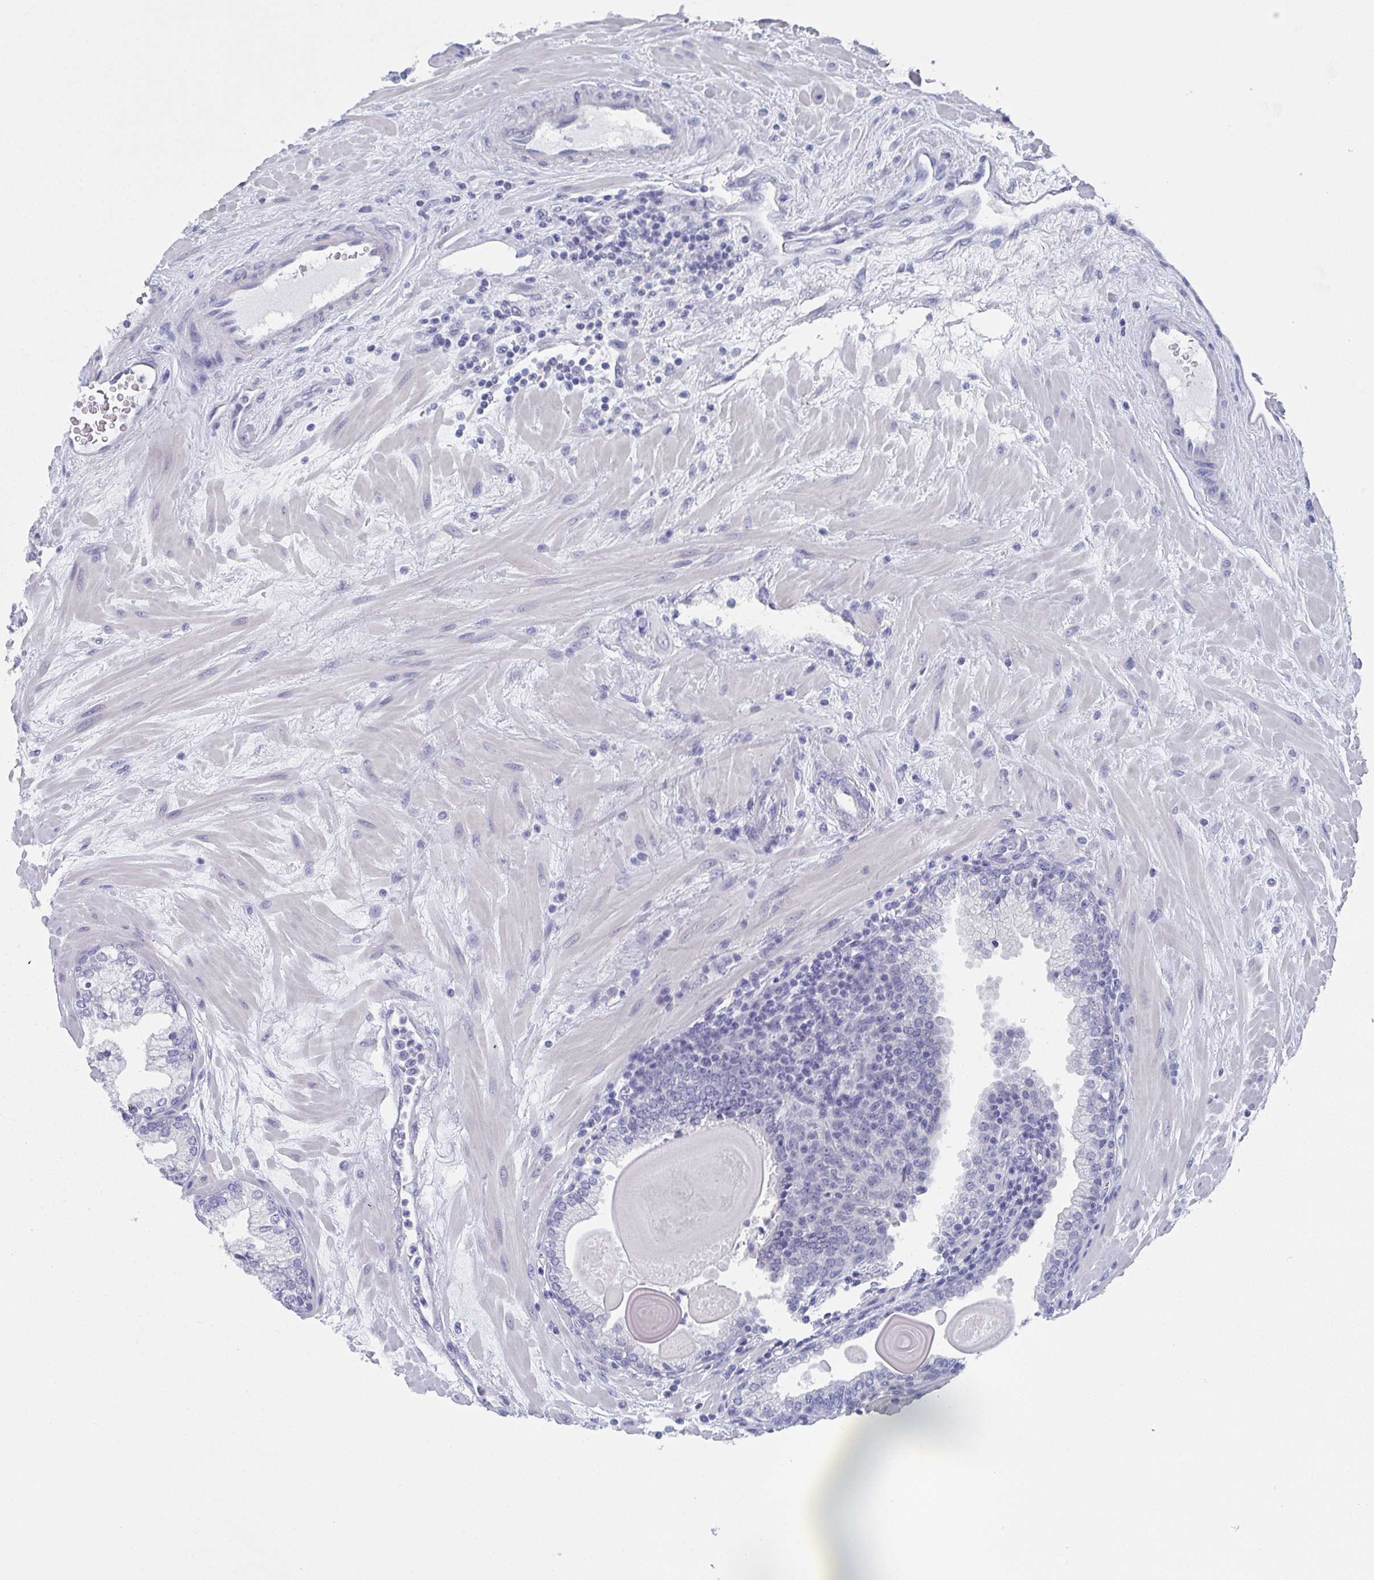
{"staining": {"intensity": "negative", "quantity": "none", "location": "none"}, "tissue": "prostate", "cell_type": "Glandular cells", "image_type": "normal", "snomed": [{"axis": "morphology", "description": "Normal tissue, NOS"}, {"axis": "topography", "description": "Prostate"}, {"axis": "topography", "description": "Peripheral nerve tissue"}], "caption": "Immunohistochemistry (IHC) of normal prostate exhibits no staining in glandular cells.", "gene": "DYDC2", "patient": {"sex": "male", "age": 61}}